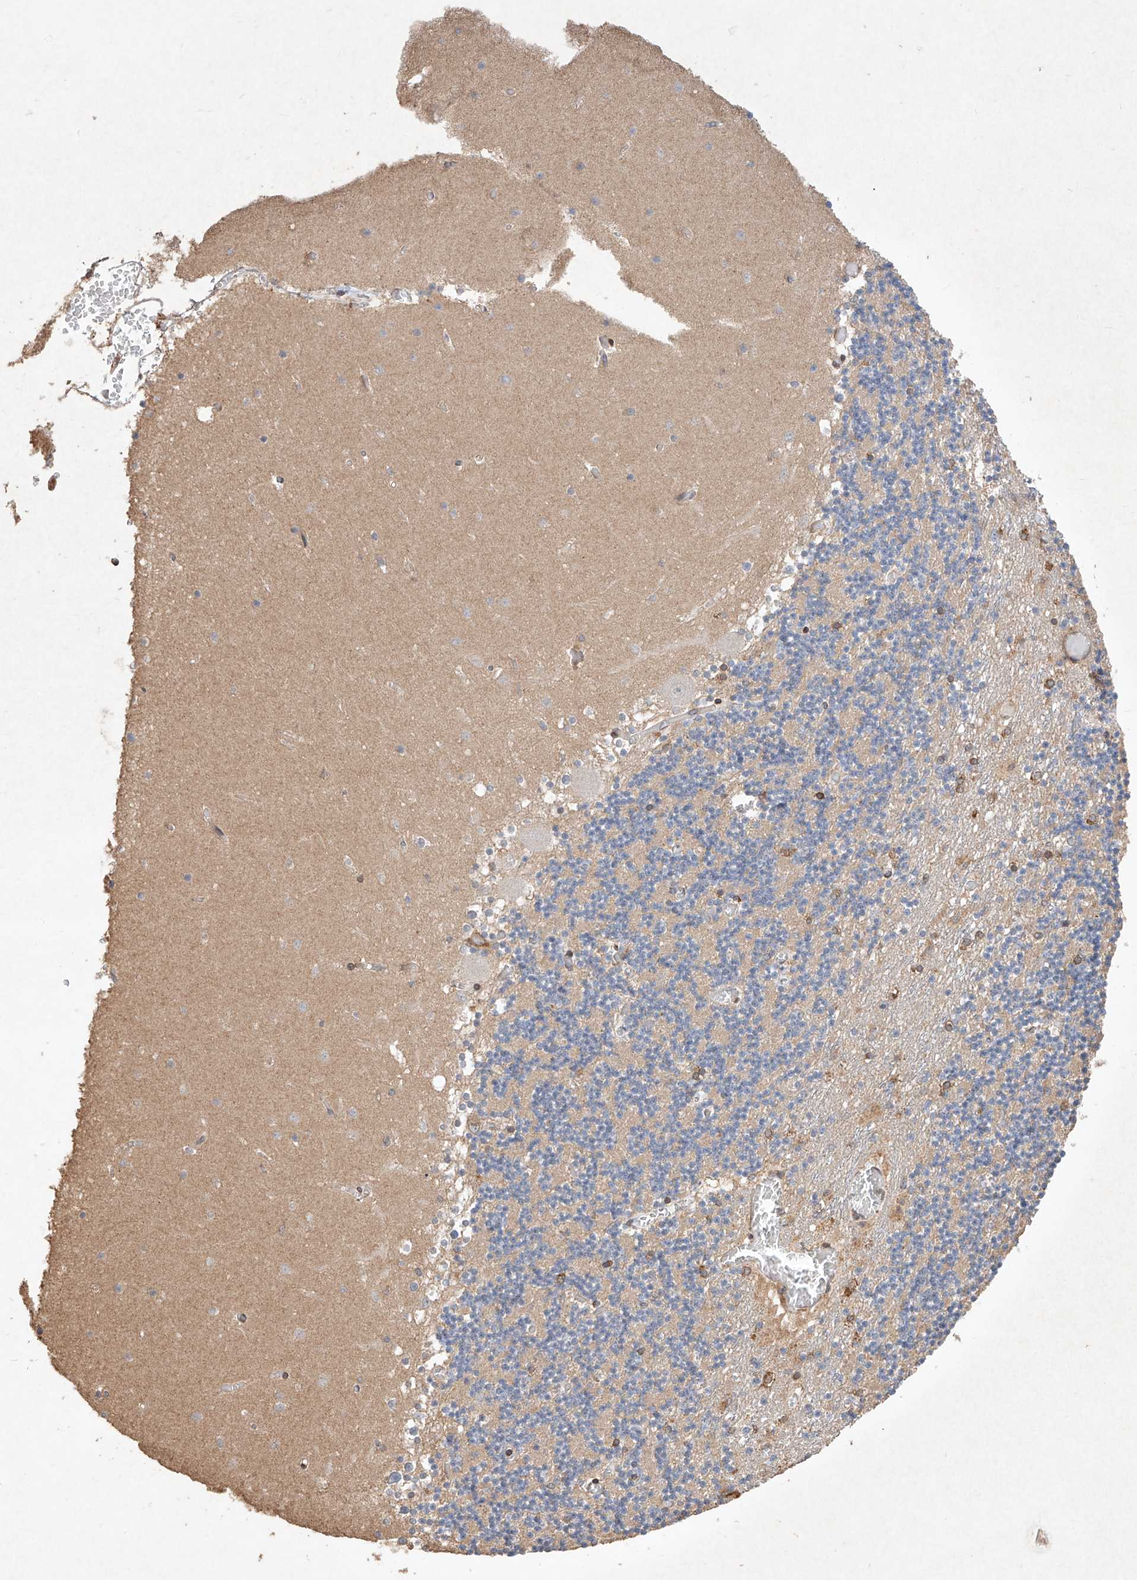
{"staining": {"intensity": "moderate", "quantity": "25%-75%", "location": "cytoplasmic/membranous"}, "tissue": "cerebellum", "cell_type": "Cells in granular layer", "image_type": "normal", "snomed": [{"axis": "morphology", "description": "Normal tissue, NOS"}, {"axis": "topography", "description": "Cerebellum"}], "caption": "A brown stain highlights moderate cytoplasmic/membranous expression of a protein in cells in granular layer of unremarkable human cerebellum.", "gene": "SEMA3B", "patient": {"sex": "female", "age": 28}}